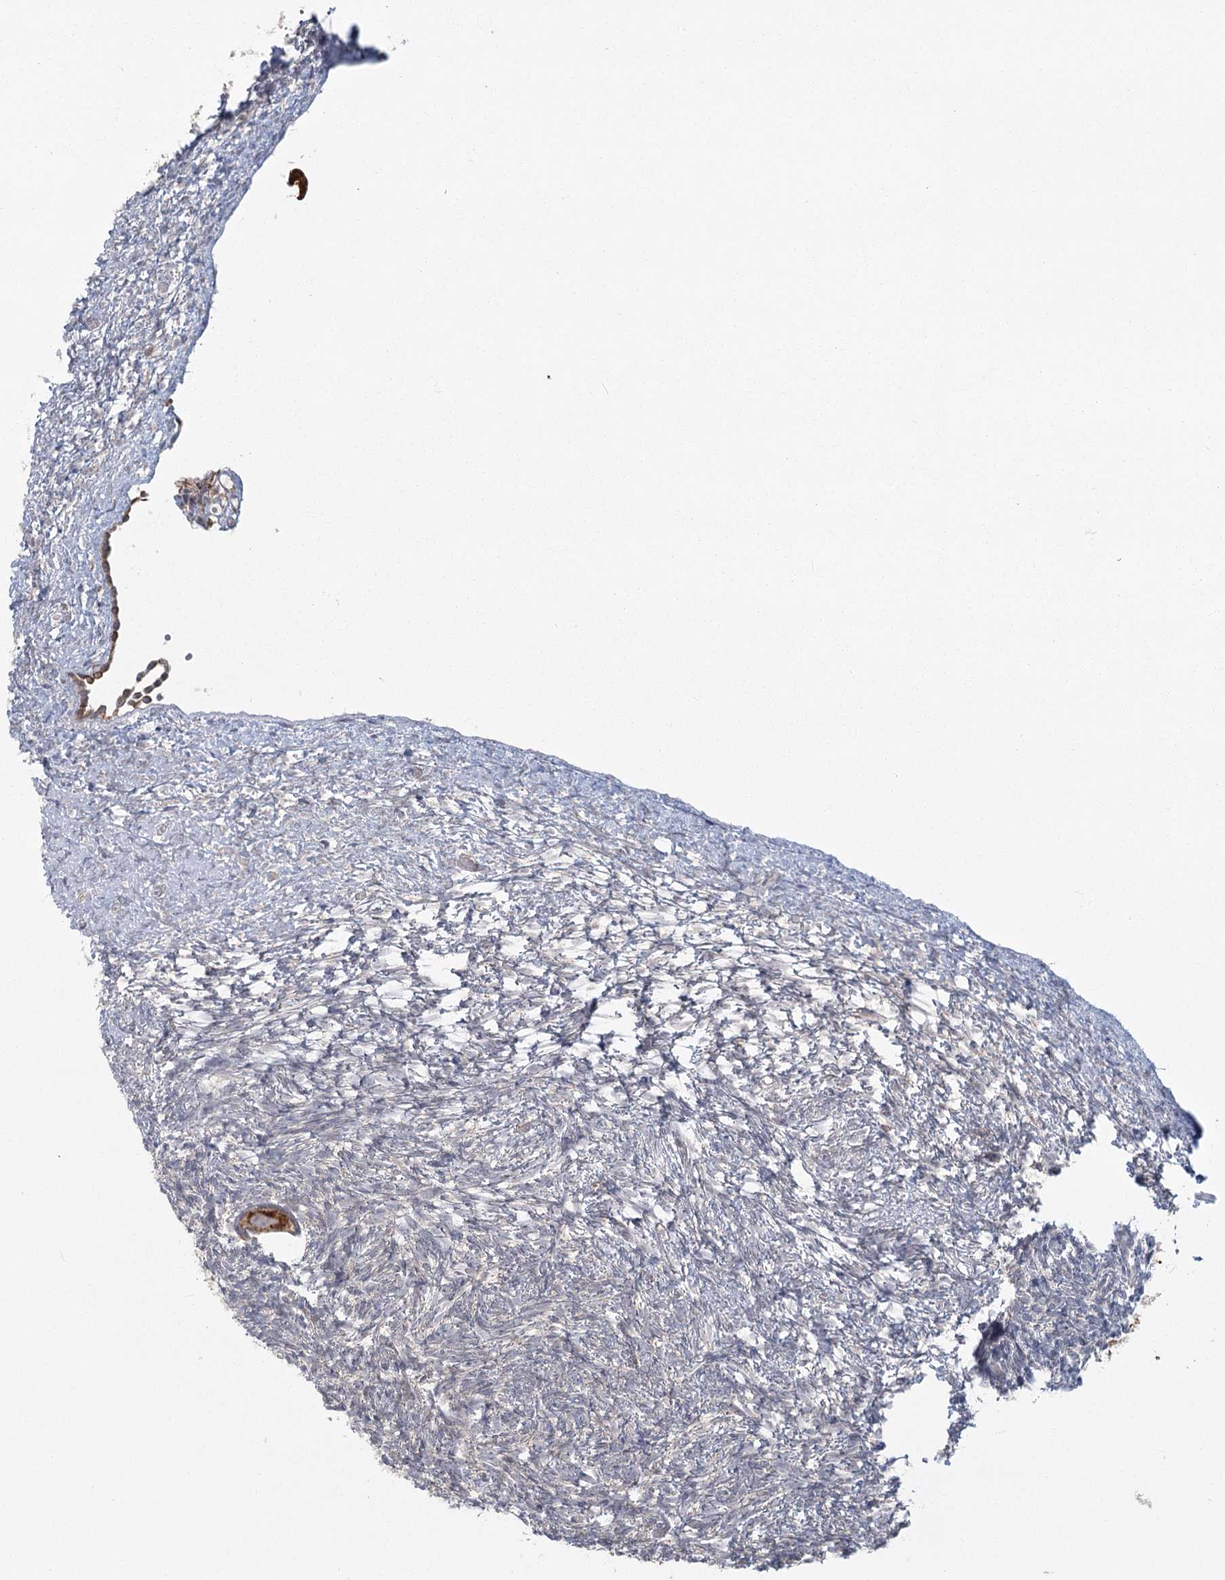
{"staining": {"intensity": "strong", "quantity": ">75%", "location": "cytoplasmic/membranous"}, "tissue": "ovary", "cell_type": "Follicle cells", "image_type": "normal", "snomed": [{"axis": "morphology", "description": "Normal tissue, NOS"}, {"axis": "topography", "description": "Ovary"}], "caption": "IHC of unremarkable human ovary exhibits high levels of strong cytoplasmic/membranous staining in about >75% of follicle cells.", "gene": "LACTB", "patient": {"sex": "female", "age": 34}}